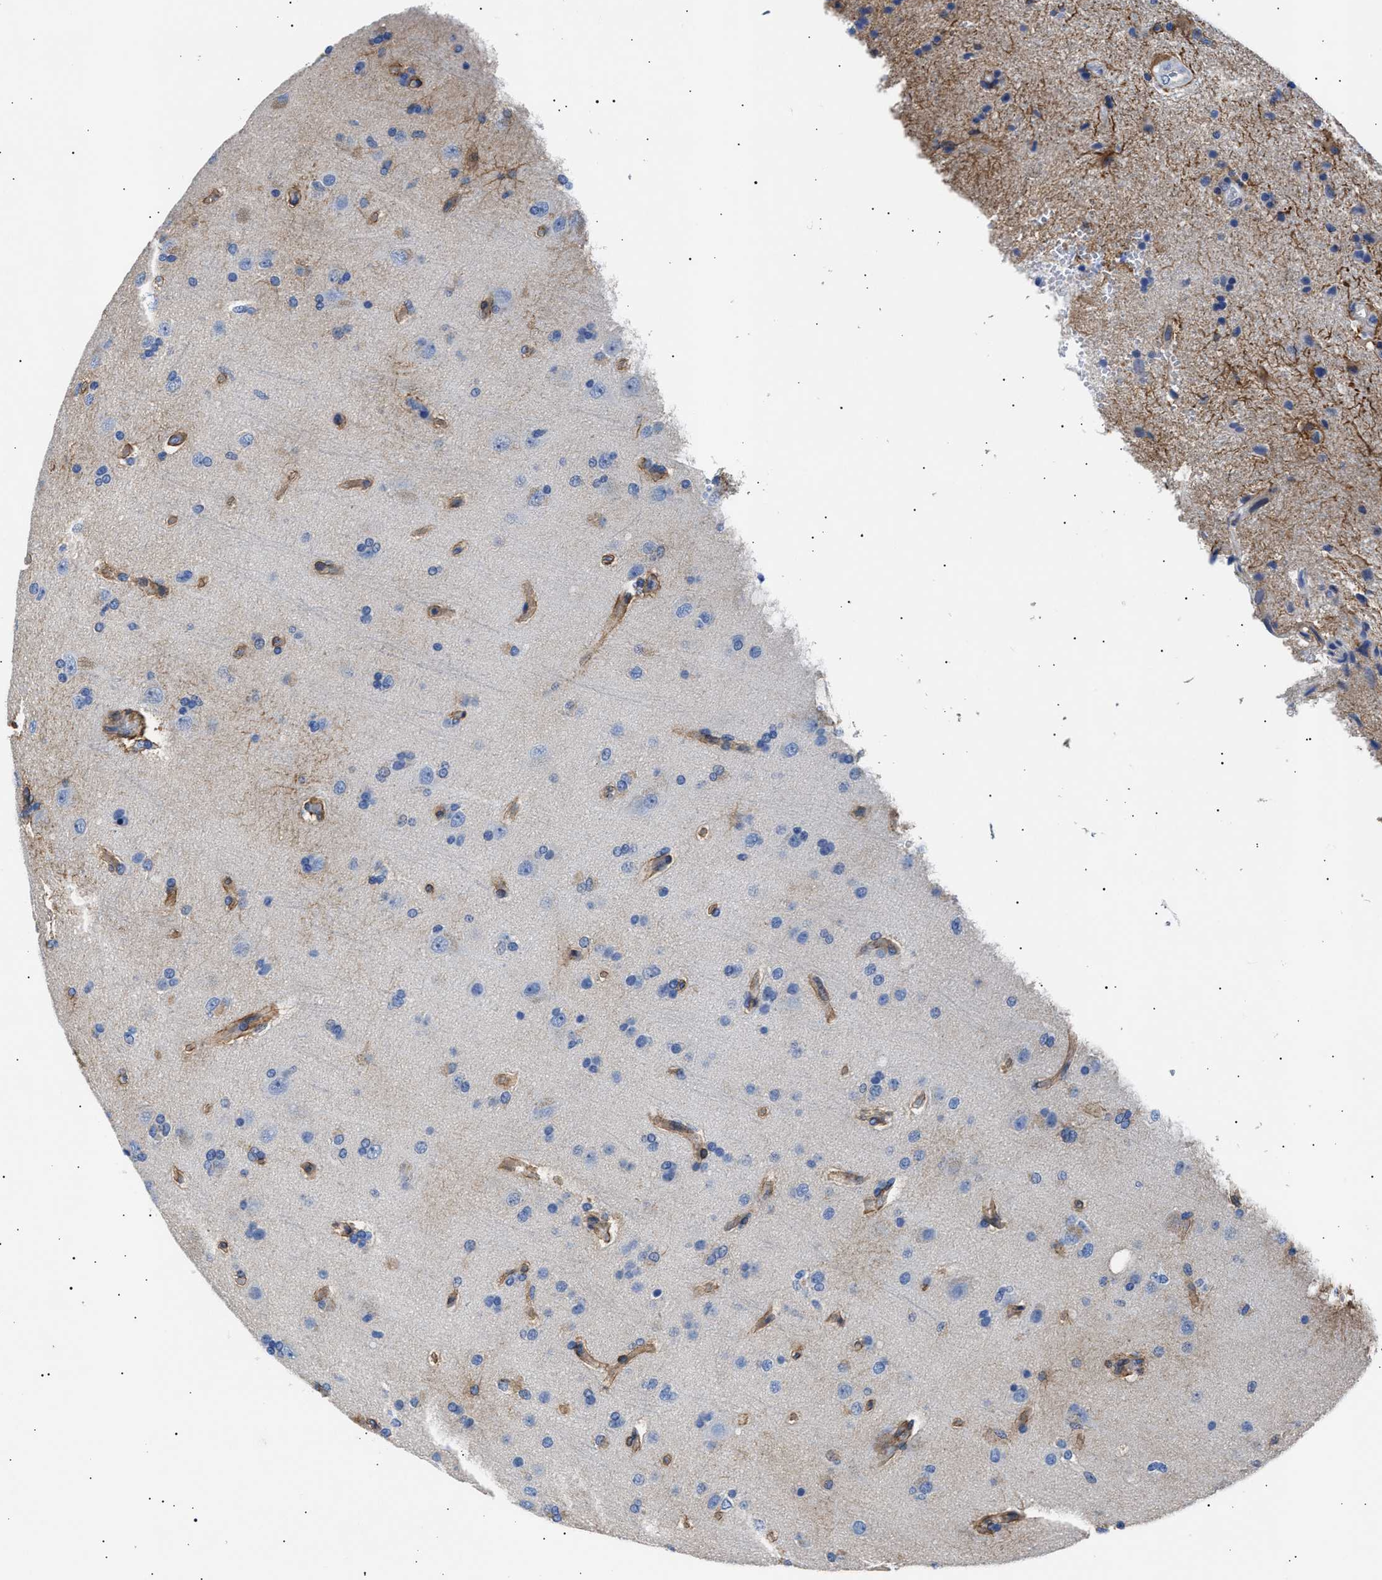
{"staining": {"intensity": "negative", "quantity": "none", "location": "none"}, "tissue": "glioma", "cell_type": "Tumor cells", "image_type": "cancer", "snomed": [{"axis": "morphology", "description": "Glioma, malignant, High grade"}, {"axis": "topography", "description": "Brain"}], "caption": "Immunohistochemical staining of human glioma displays no significant expression in tumor cells.", "gene": "HEMGN", "patient": {"sex": "male", "age": 72}}